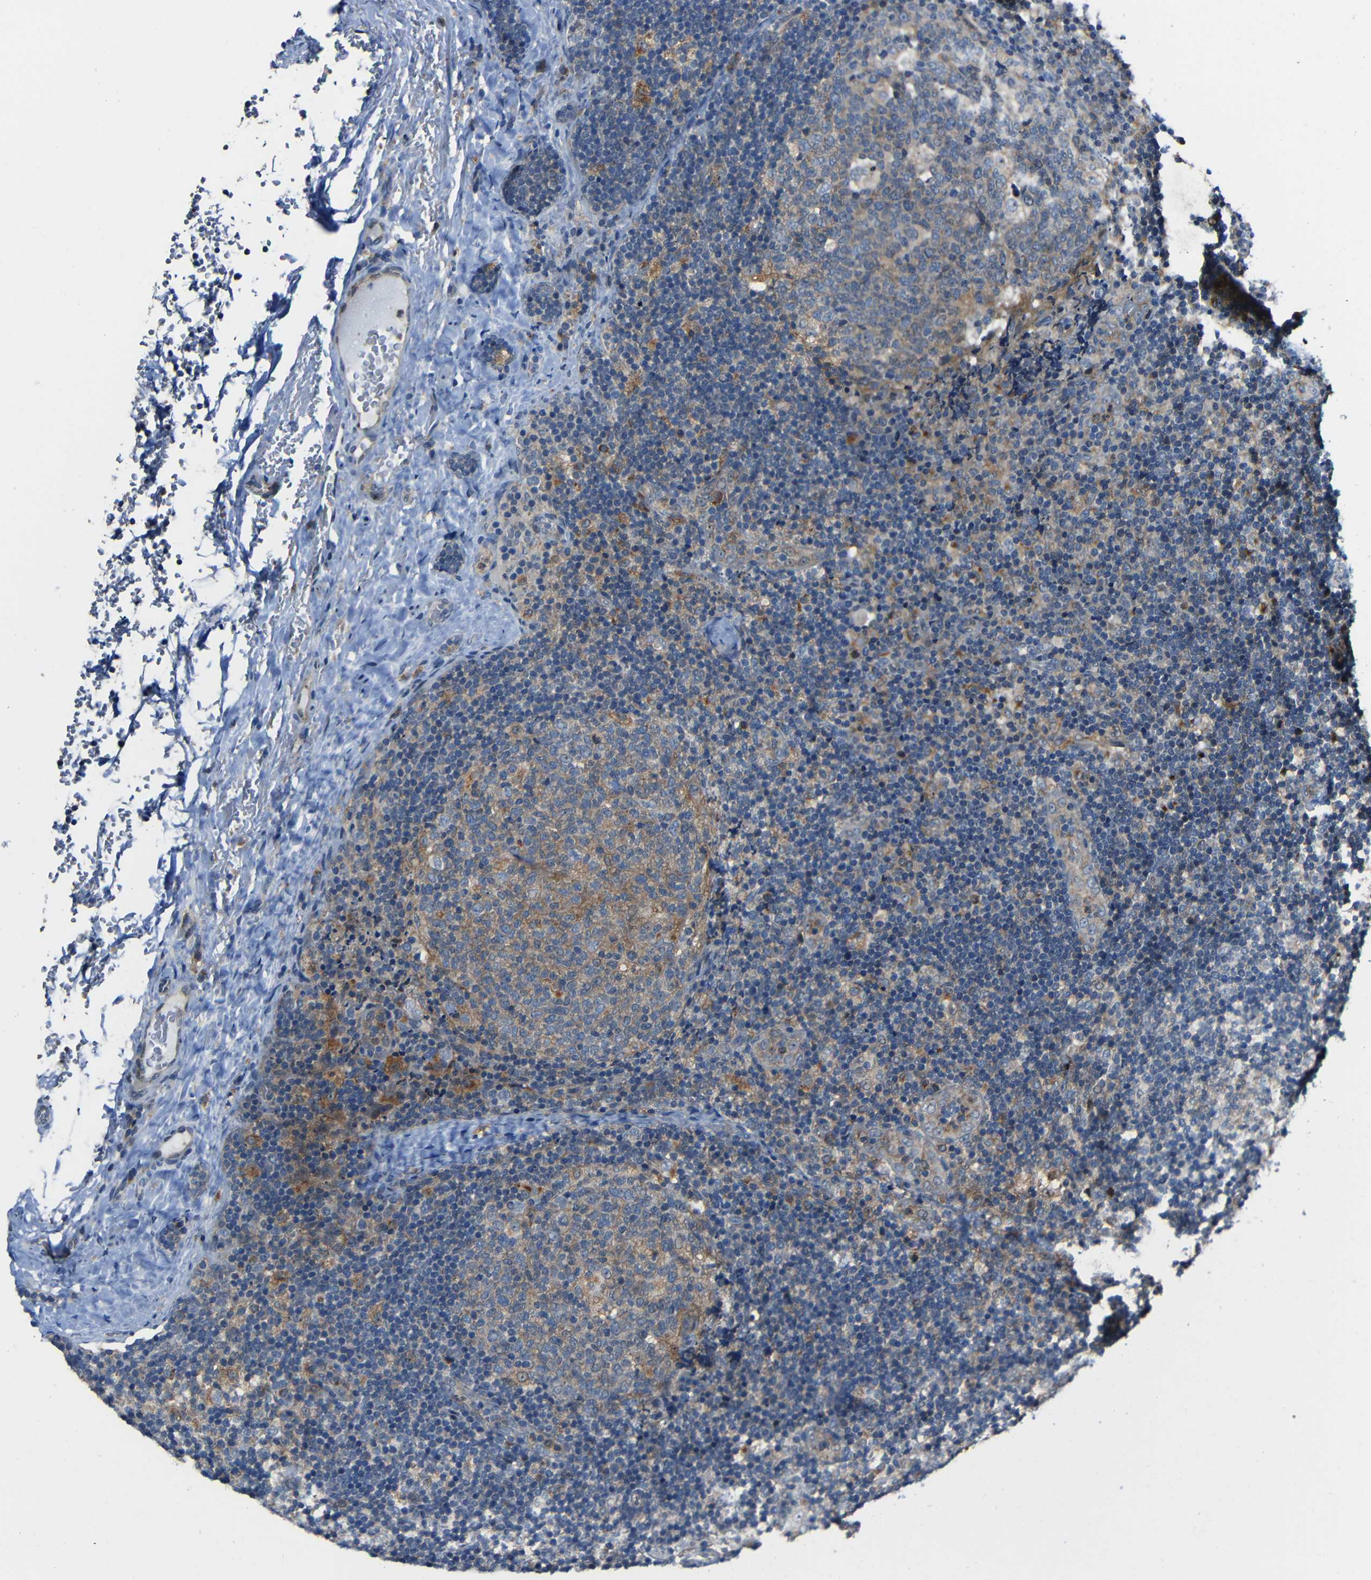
{"staining": {"intensity": "weak", "quantity": "25%-75%", "location": "cytoplasmic/membranous"}, "tissue": "lymph node", "cell_type": "Germinal center cells", "image_type": "normal", "snomed": [{"axis": "morphology", "description": "Normal tissue, NOS"}, {"axis": "topography", "description": "Lymph node"}], "caption": "Protein staining of unremarkable lymph node shows weak cytoplasmic/membranous positivity in about 25%-75% of germinal center cells.", "gene": "DNAJC5", "patient": {"sex": "female", "age": 14}}